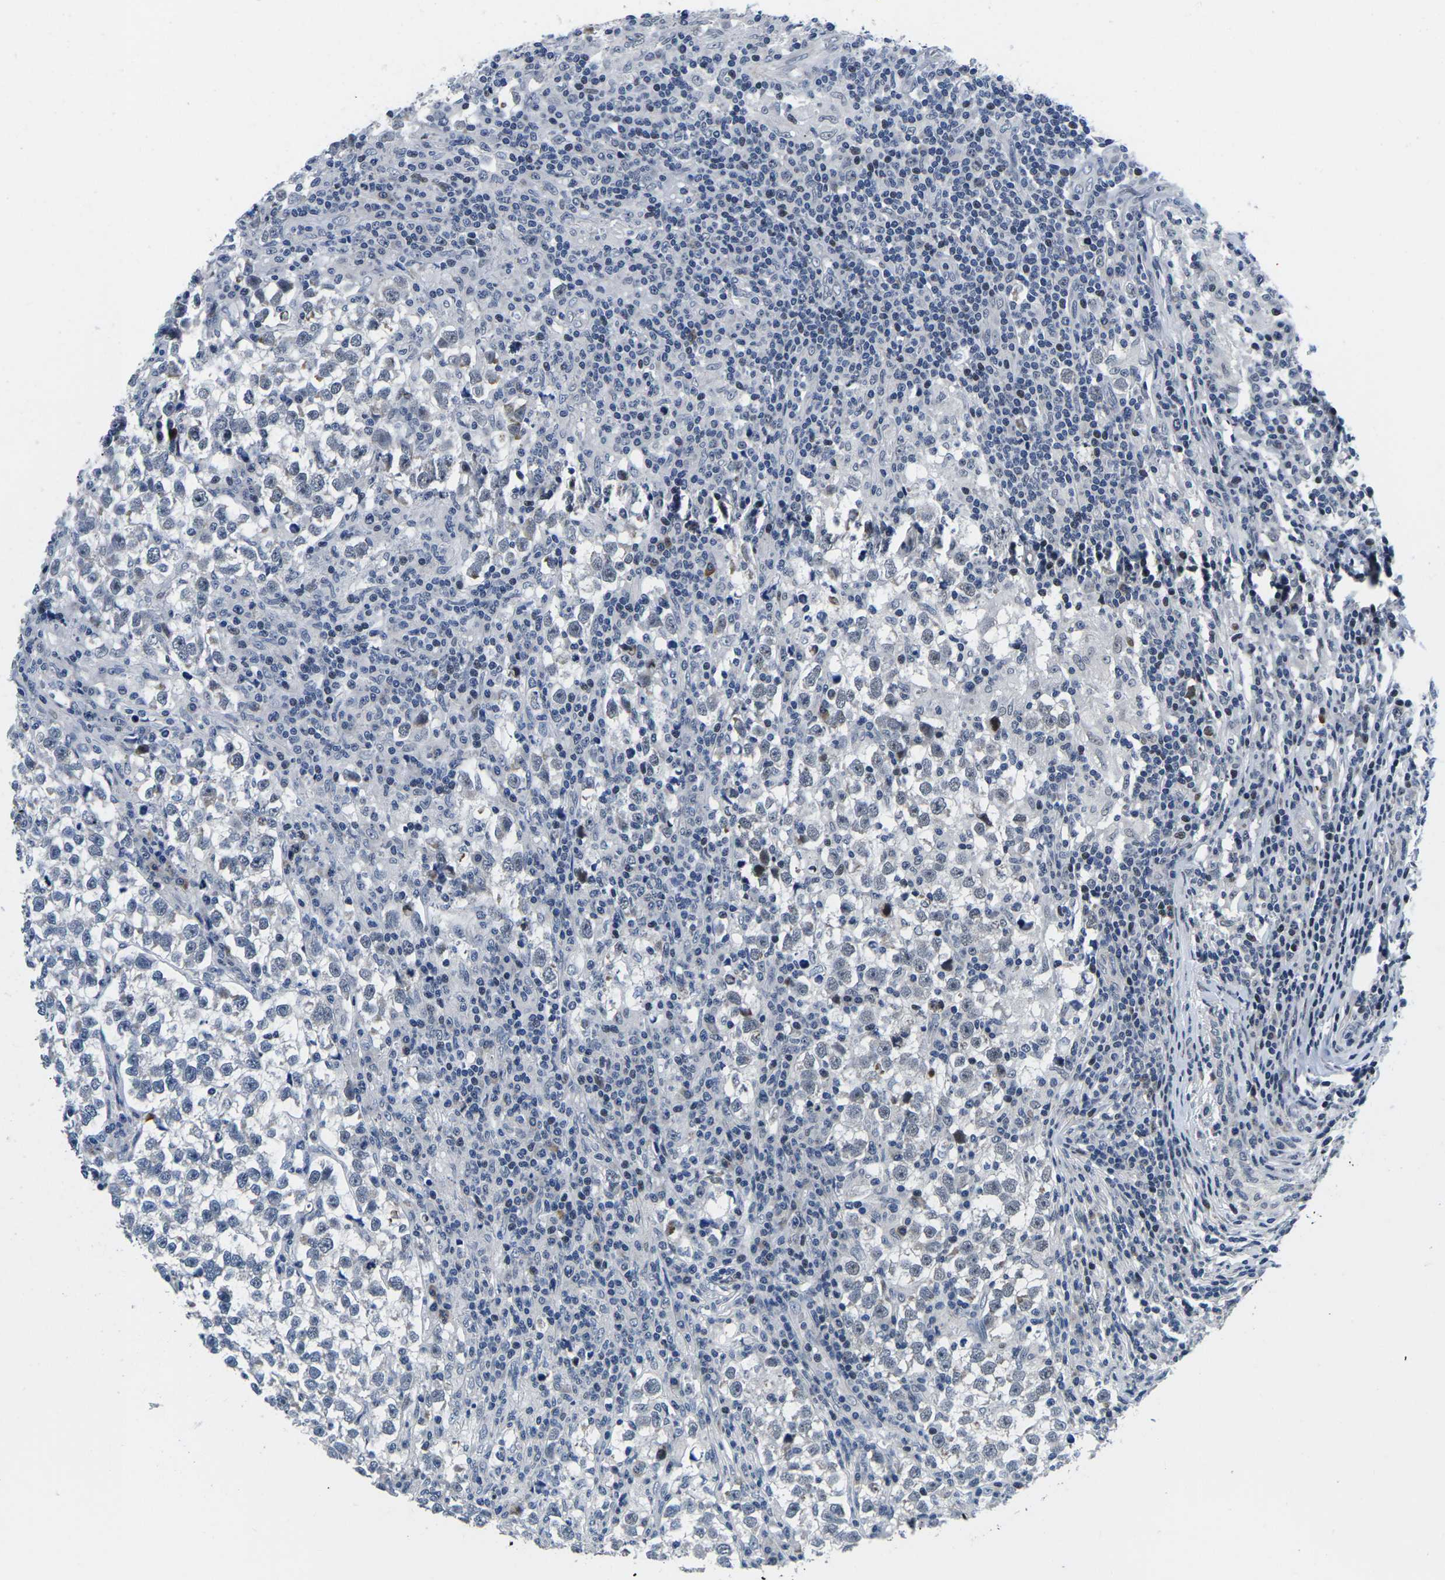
{"staining": {"intensity": "weak", "quantity": "<25%", "location": "nuclear"}, "tissue": "testis cancer", "cell_type": "Tumor cells", "image_type": "cancer", "snomed": [{"axis": "morphology", "description": "Normal tissue, NOS"}, {"axis": "morphology", "description": "Seminoma, NOS"}, {"axis": "topography", "description": "Testis"}], "caption": "Immunohistochemical staining of human testis cancer (seminoma) demonstrates no significant expression in tumor cells. (DAB (3,3'-diaminobenzidine) IHC, high magnification).", "gene": "CDC73", "patient": {"sex": "male", "age": 43}}